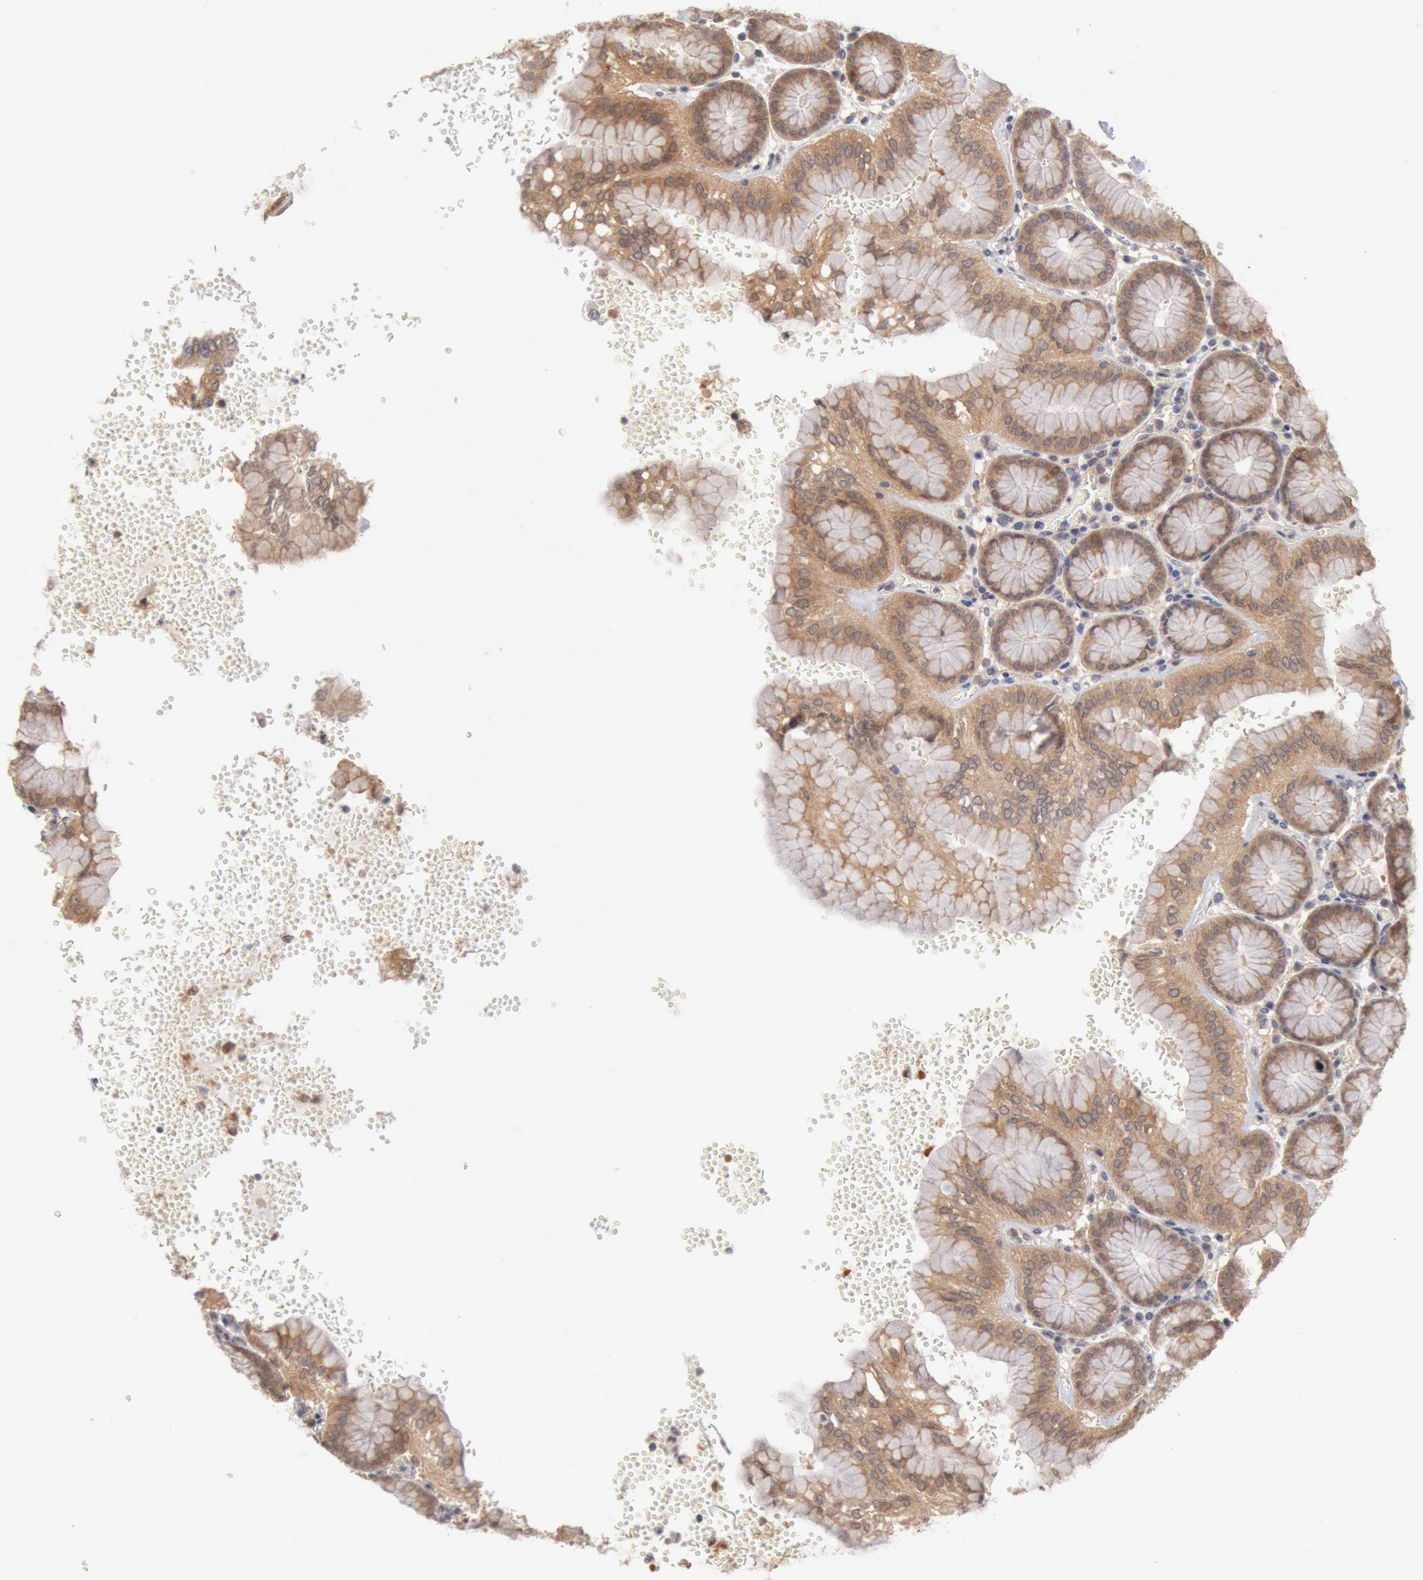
{"staining": {"intensity": "moderate", "quantity": ">75%", "location": "cytoplasmic/membranous"}, "tissue": "stomach", "cell_type": "Glandular cells", "image_type": "normal", "snomed": [{"axis": "morphology", "description": "Normal tissue, NOS"}, {"axis": "topography", "description": "Stomach, upper"}, {"axis": "topography", "description": "Stomach"}], "caption": "Benign stomach reveals moderate cytoplasmic/membranous staining in approximately >75% of glandular cells (Brightfield microscopy of DAB IHC at high magnification)..", "gene": "DNAJA1", "patient": {"sex": "male", "age": 76}}